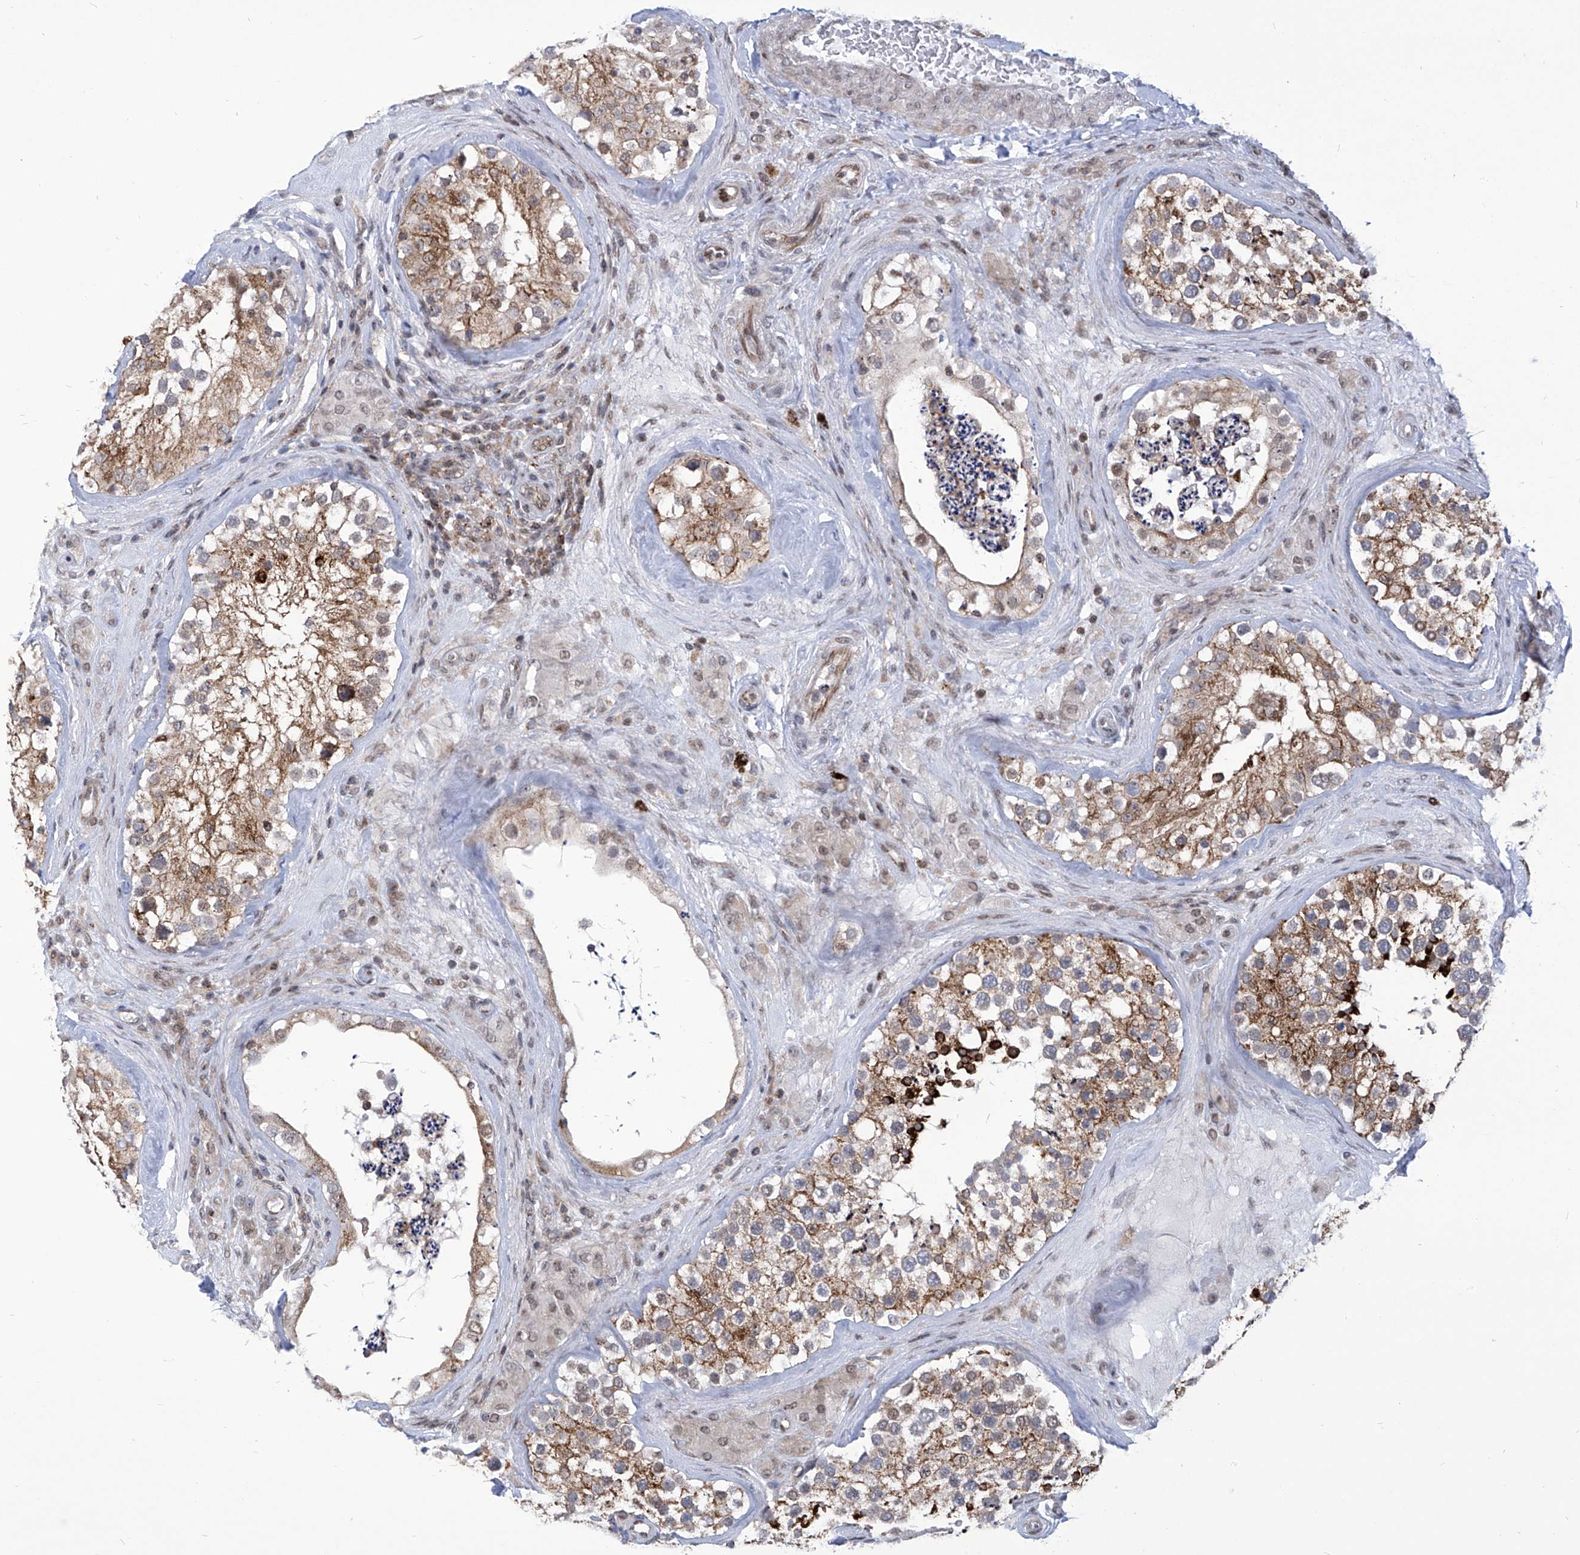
{"staining": {"intensity": "strong", "quantity": "25%-75%", "location": "cytoplasmic/membranous"}, "tissue": "testis", "cell_type": "Cells in seminiferous ducts", "image_type": "normal", "snomed": [{"axis": "morphology", "description": "Normal tissue, NOS"}, {"axis": "topography", "description": "Testis"}], "caption": "Immunohistochemistry (IHC) (DAB (3,3'-diaminobenzidine)) staining of benign testis displays strong cytoplasmic/membranous protein positivity in approximately 25%-75% of cells in seminiferous ducts.", "gene": "CEP290", "patient": {"sex": "male", "age": 46}}